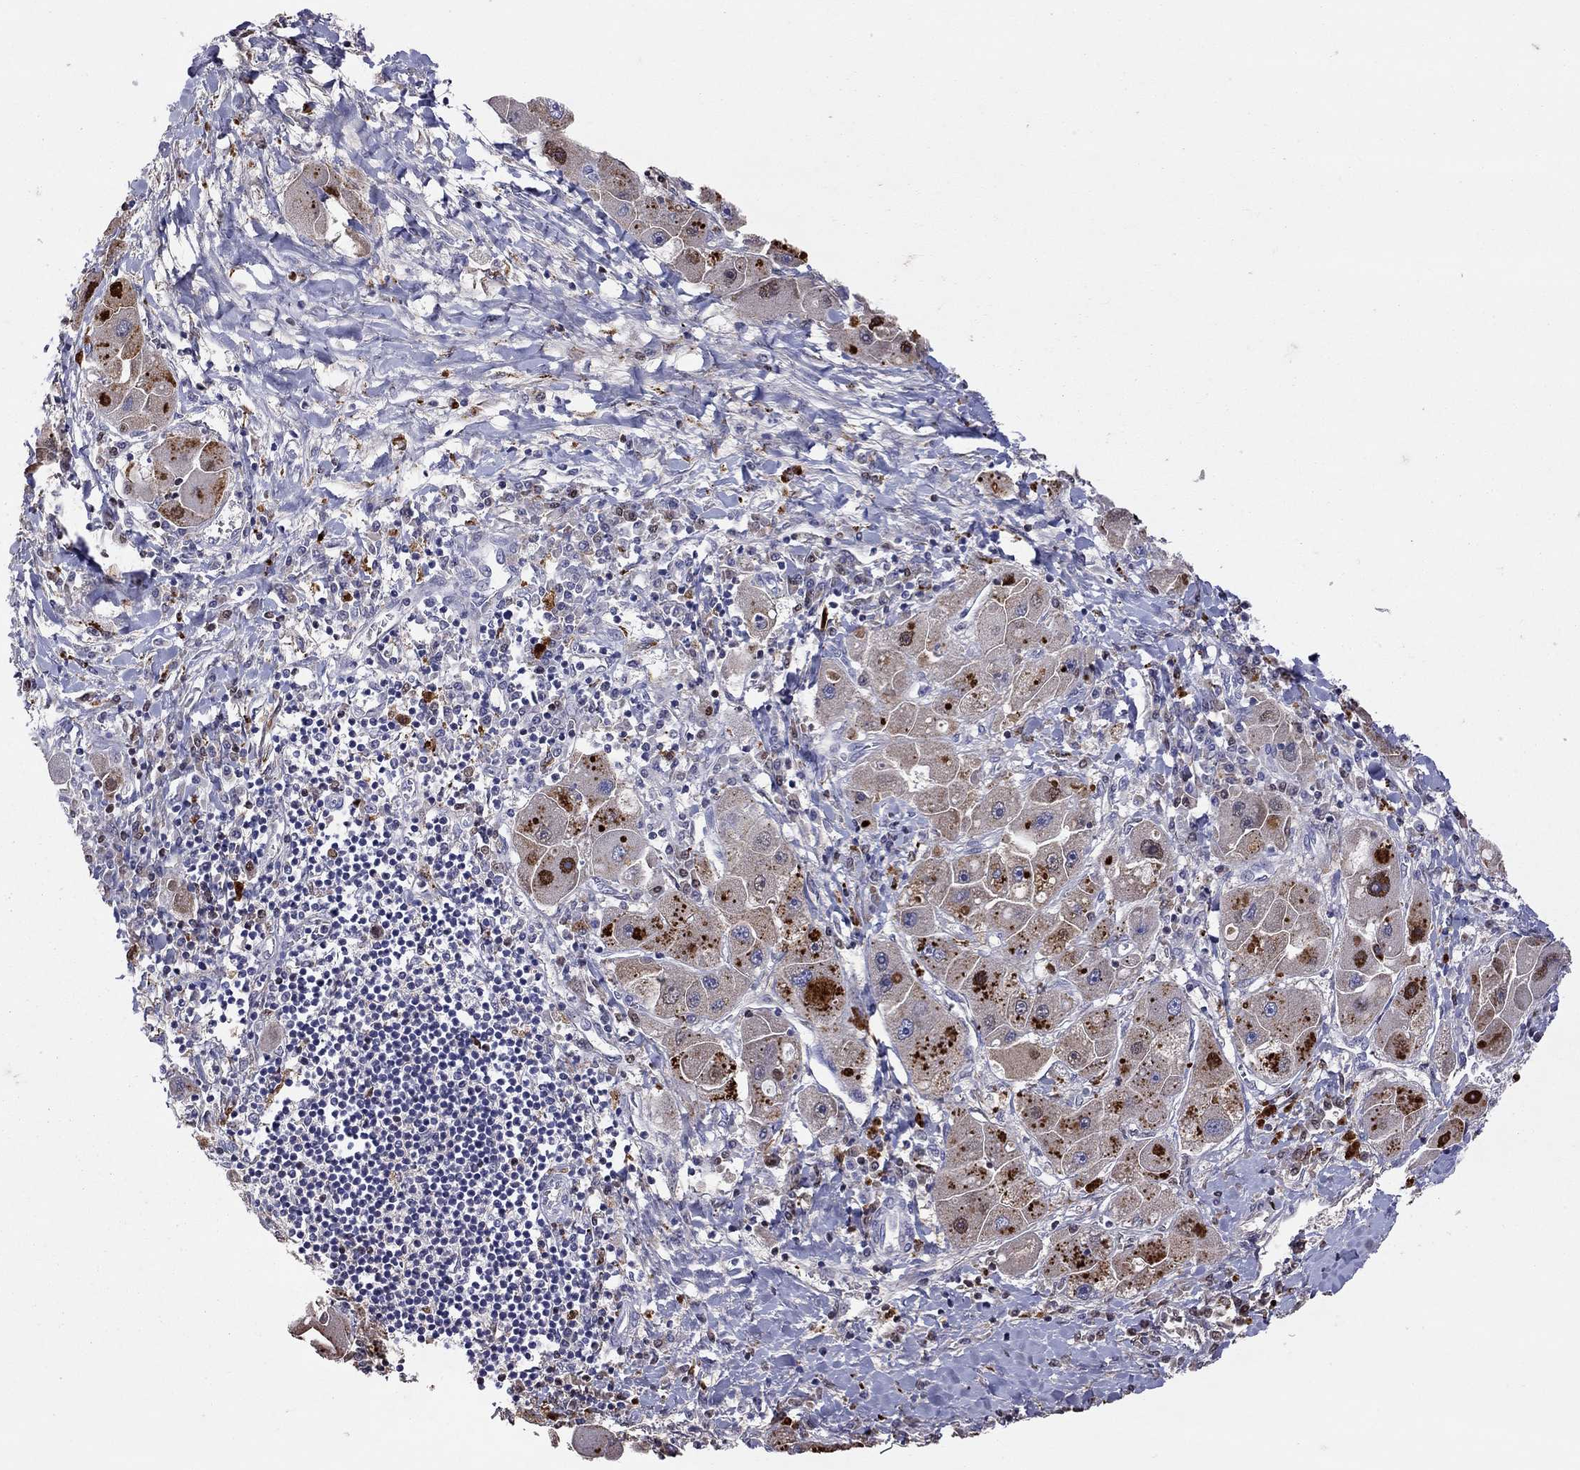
{"staining": {"intensity": "negative", "quantity": "none", "location": "none"}, "tissue": "liver cancer", "cell_type": "Tumor cells", "image_type": "cancer", "snomed": [{"axis": "morphology", "description": "Carcinoma, Hepatocellular, NOS"}, {"axis": "topography", "description": "Liver"}], "caption": "This is an IHC histopathology image of liver hepatocellular carcinoma. There is no staining in tumor cells.", "gene": "SERPINA3", "patient": {"sex": "male", "age": 24}}